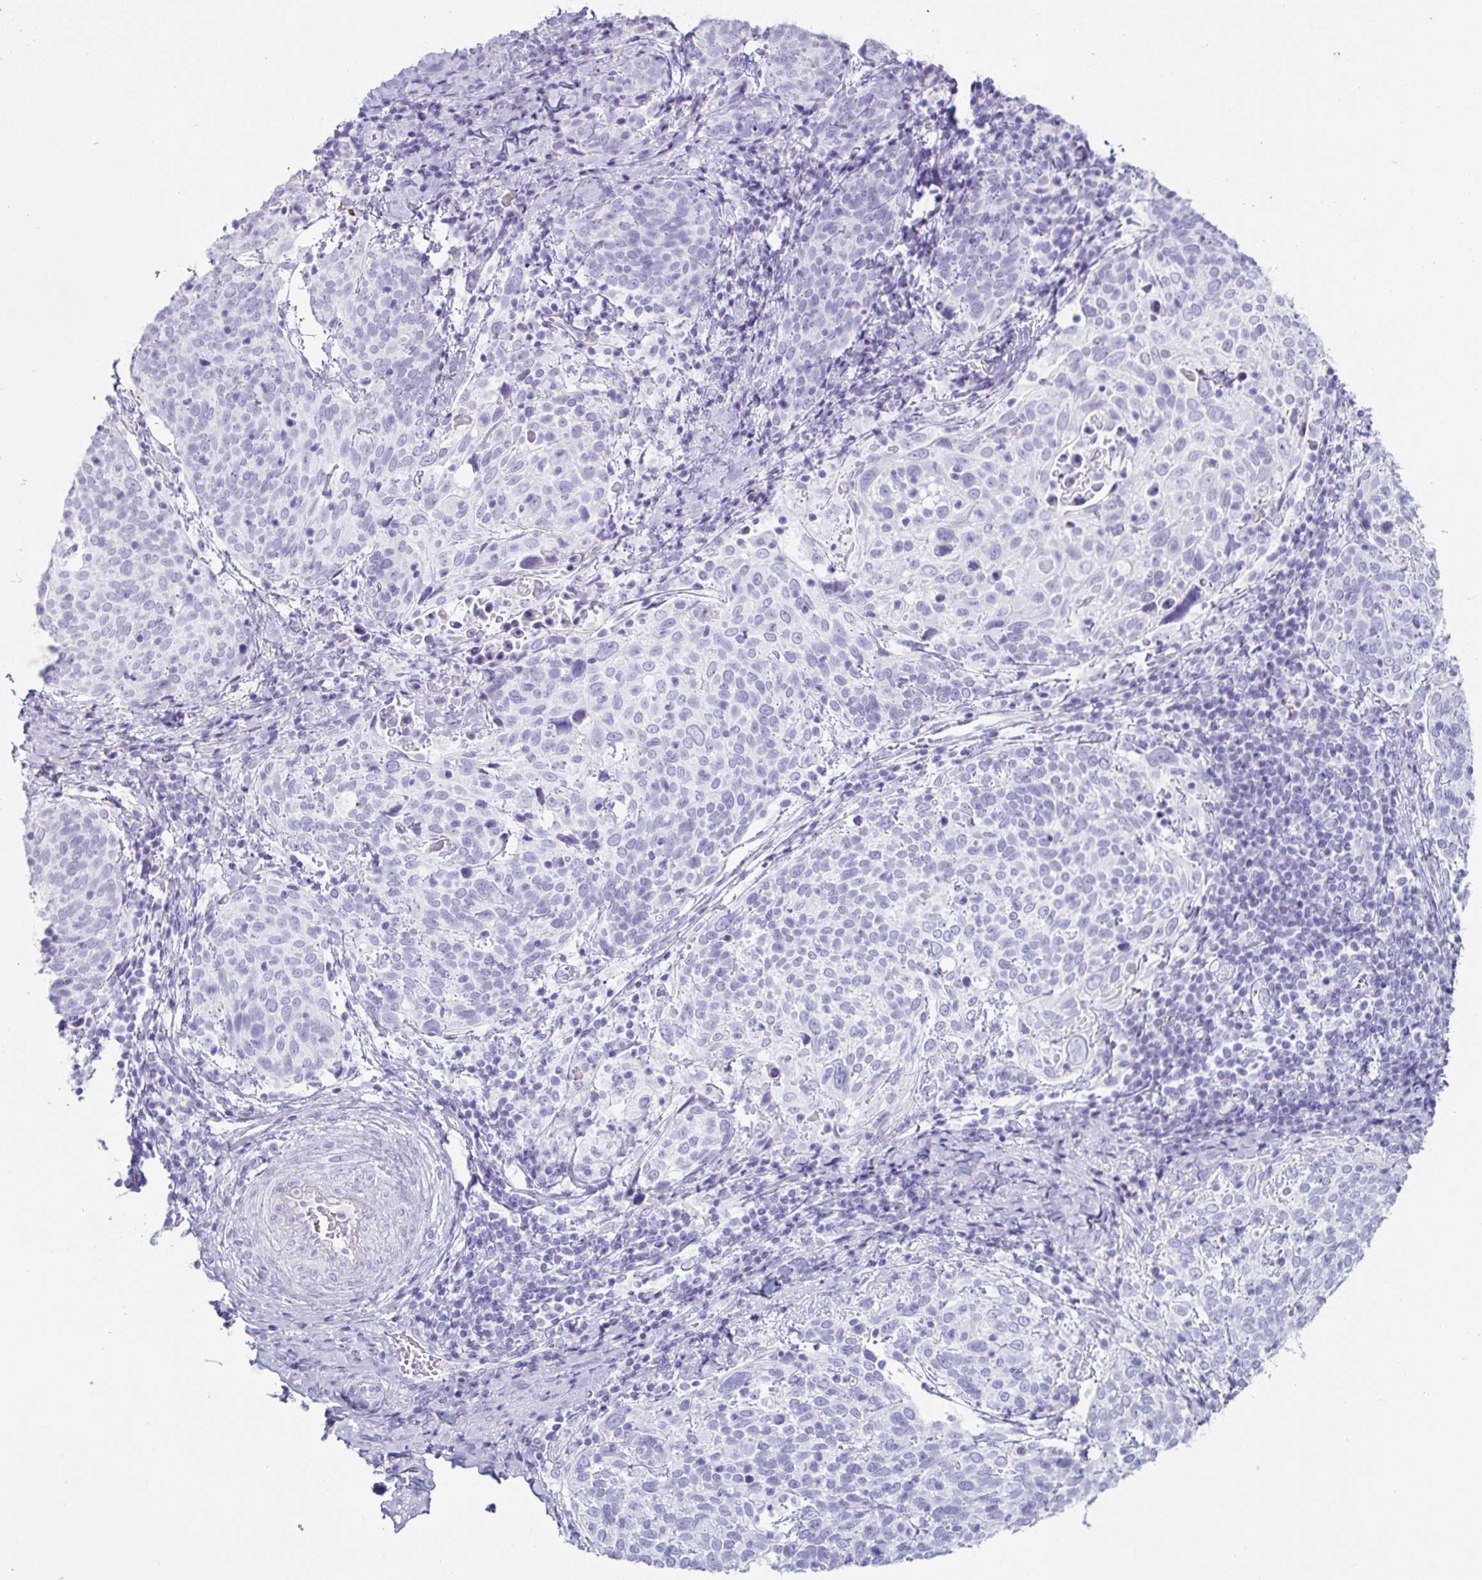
{"staining": {"intensity": "negative", "quantity": "none", "location": "none"}, "tissue": "cervical cancer", "cell_type": "Tumor cells", "image_type": "cancer", "snomed": [{"axis": "morphology", "description": "Squamous cell carcinoma, NOS"}, {"axis": "topography", "description": "Cervix"}], "caption": "Tumor cells are negative for brown protein staining in squamous cell carcinoma (cervical). (DAB immunohistochemistry (IHC) visualized using brightfield microscopy, high magnification).", "gene": "CREG2", "patient": {"sex": "female", "age": 61}}